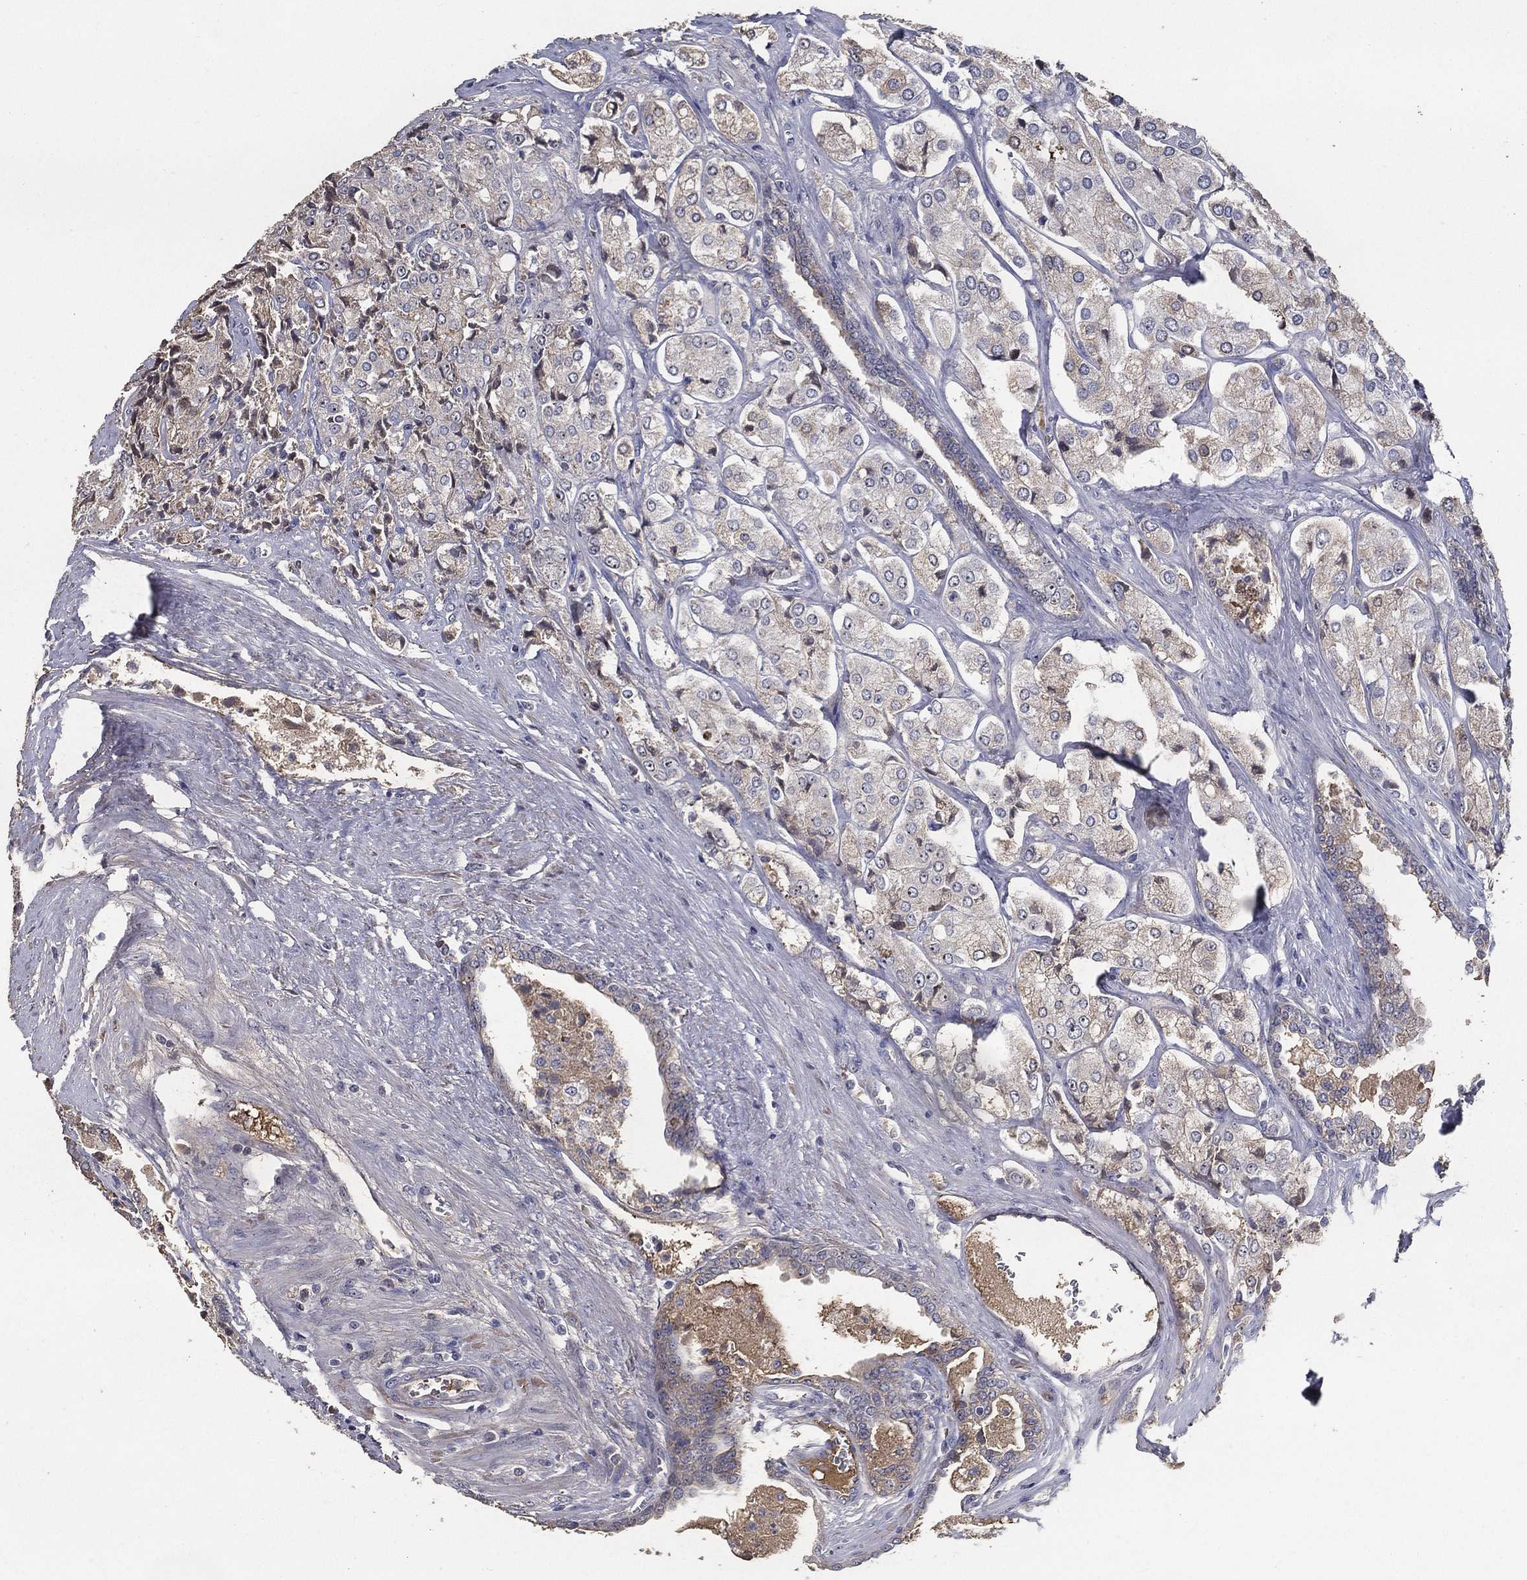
{"staining": {"intensity": "moderate", "quantity": "<25%", "location": "cytoplasmic/membranous"}, "tissue": "prostate cancer", "cell_type": "Tumor cells", "image_type": "cancer", "snomed": [{"axis": "morphology", "description": "Adenocarcinoma, NOS"}, {"axis": "topography", "description": "Prostate and seminal vesicle, NOS"}, {"axis": "topography", "description": "Prostate"}], "caption": "This photomicrograph exhibits immunohistochemistry staining of human prostate cancer, with low moderate cytoplasmic/membranous expression in approximately <25% of tumor cells.", "gene": "EFNA1", "patient": {"sex": "male", "age": 67}}